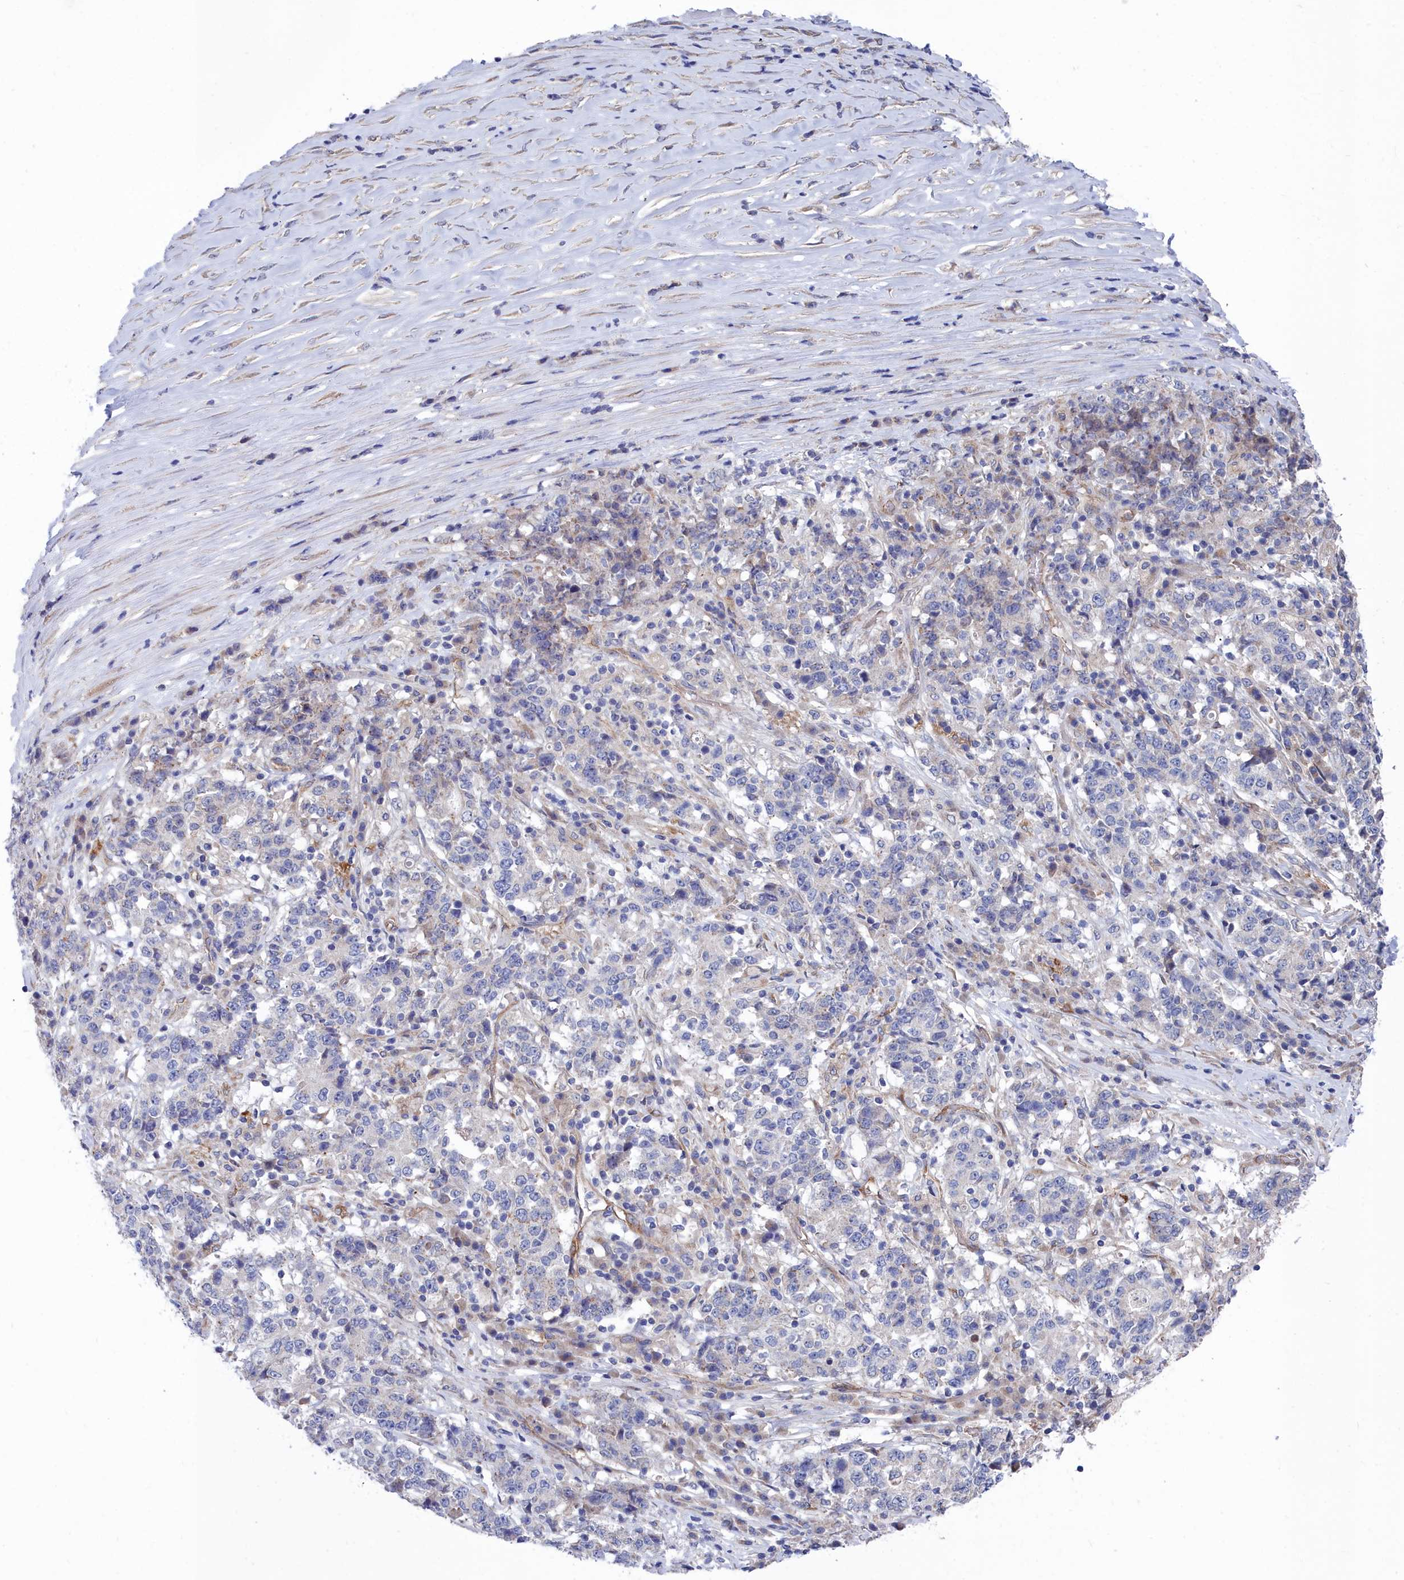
{"staining": {"intensity": "negative", "quantity": "none", "location": "none"}, "tissue": "stomach cancer", "cell_type": "Tumor cells", "image_type": "cancer", "snomed": [{"axis": "morphology", "description": "Adenocarcinoma, NOS"}, {"axis": "topography", "description": "Stomach"}], "caption": "Immunohistochemical staining of stomach cancer (adenocarcinoma) displays no significant staining in tumor cells. Nuclei are stained in blue.", "gene": "RDX", "patient": {"sex": "male", "age": 59}}